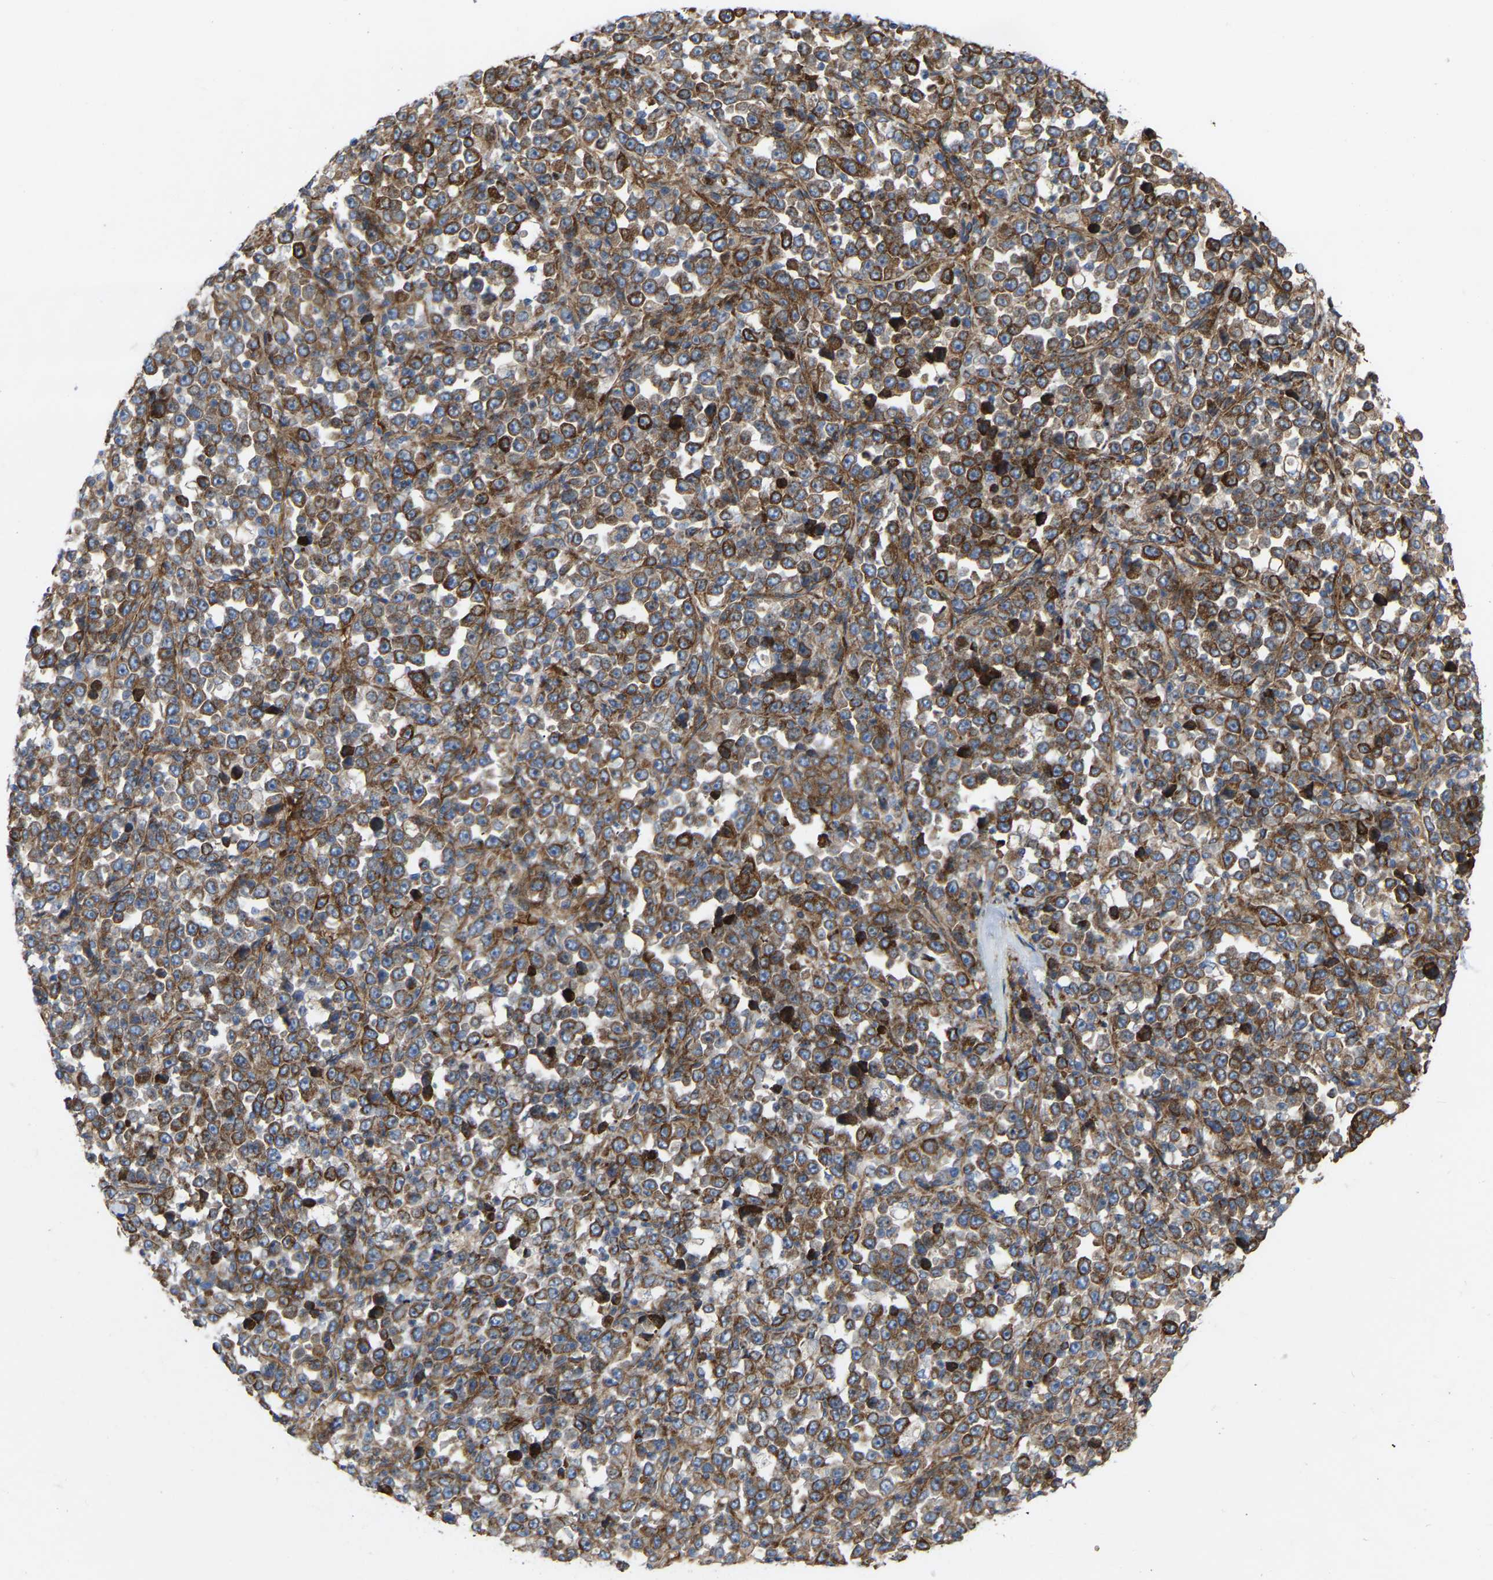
{"staining": {"intensity": "strong", "quantity": ">75%", "location": "cytoplasmic/membranous"}, "tissue": "stomach cancer", "cell_type": "Tumor cells", "image_type": "cancer", "snomed": [{"axis": "morphology", "description": "Normal tissue, NOS"}, {"axis": "morphology", "description": "Adenocarcinoma, NOS"}, {"axis": "topography", "description": "Stomach, upper"}, {"axis": "topography", "description": "Stomach"}], "caption": "This photomicrograph exhibits IHC staining of stomach cancer (adenocarcinoma), with high strong cytoplasmic/membranous positivity in about >75% of tumor cells.", "gene": "TOR1B", "patient": {"sex": "male", "age": 59}}